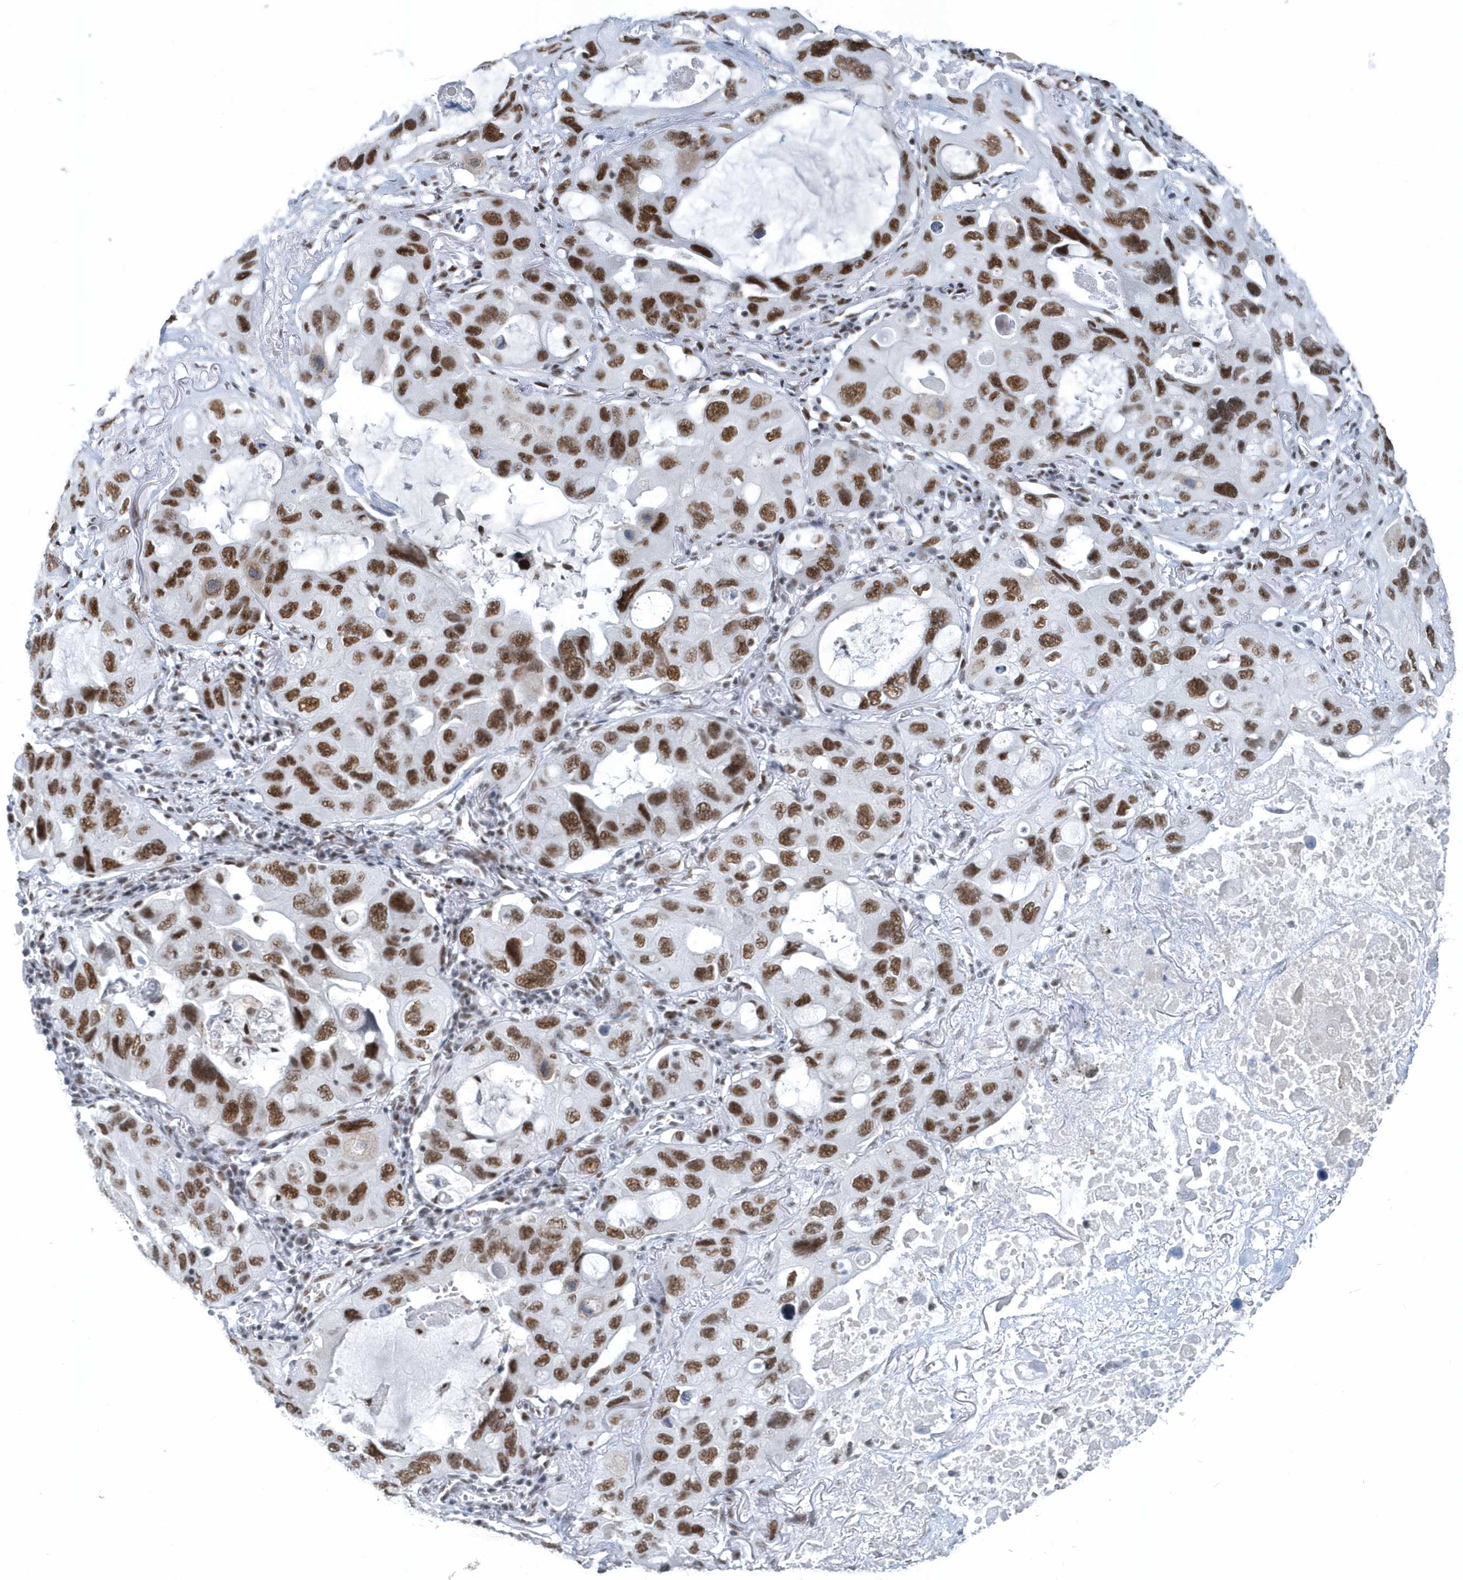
{"staining": {"intensity": "strong", "quantity": ">75%", "location": "nuclear"}, "tissue": "lung cancer", "cell_type": "Tumor cells", "image_type": "cancer", "snomed": [{"axis": "morphology", "description": "Squamous cell carcinoma, NOS"}, {"axis": "topography", "description": "Lung"}], "caption": "Immunohistochemistry image of human lung squamous cell carcinoma stained for a protein (brown), which shows high levels of strong nuclear staining in about >75% of tumor cells.", "gene": "FIP1L1", "patient": {"sex": "female", "age": 73}}